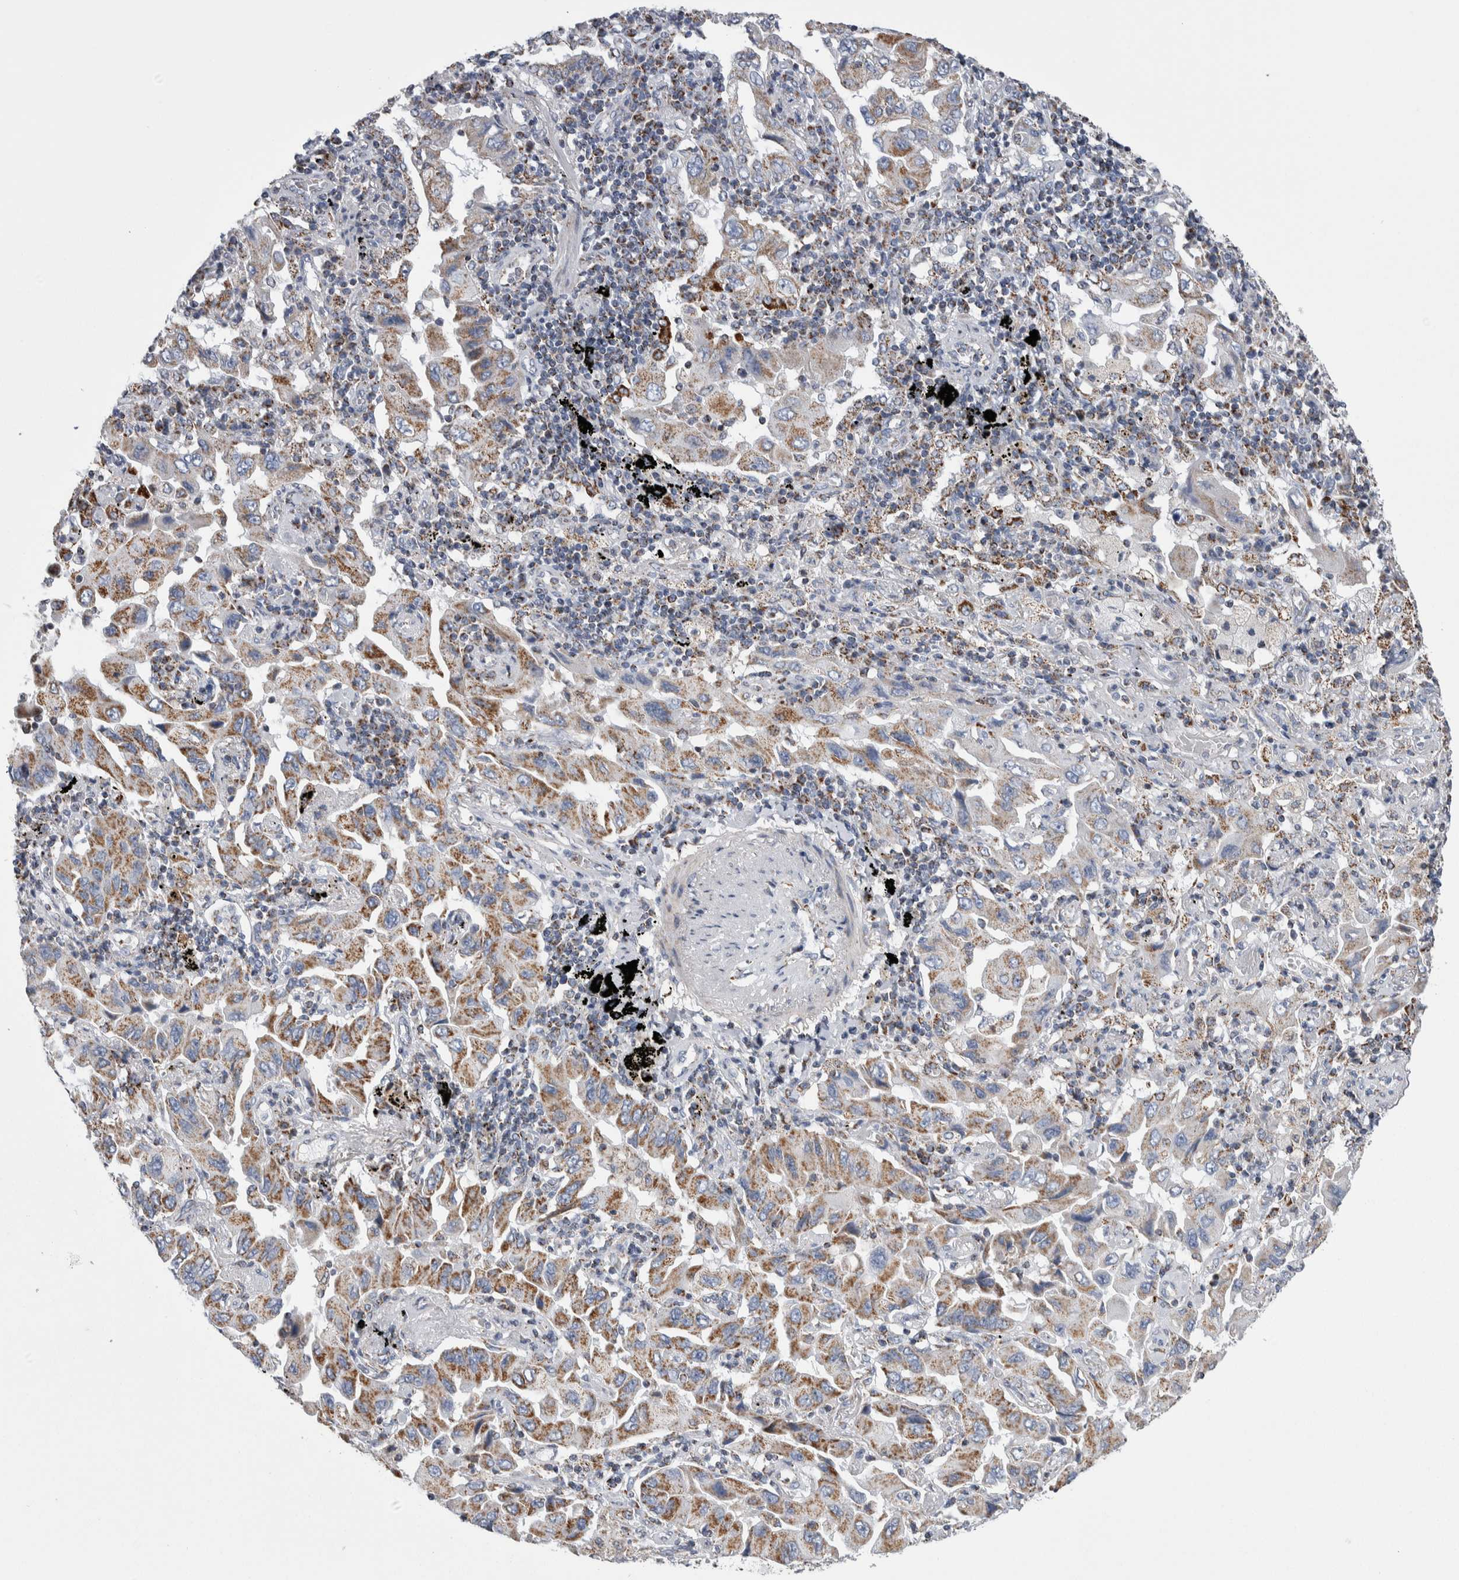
{"staining": {"intensity": "moderate", "quantity": ">75%", "location": "cytoplasmic/membranous"}, "tissue": "lung cancer", "cell_type": "Tumor cells", "image_type": "cancer", "snomed": [{"axis": "morphology", "description": "Adenocarcinoma, NOS"}, {"axis": "topography", "description": "Lung"}], "caption": "This is an image of immunohistochemistry staining of lung adenocarcinoma, which shows moderate staining in the cytoplasmic/membranous of tumor cells.", "gene": "ETFA", "patient": {"sex": "female", "age": 65}}